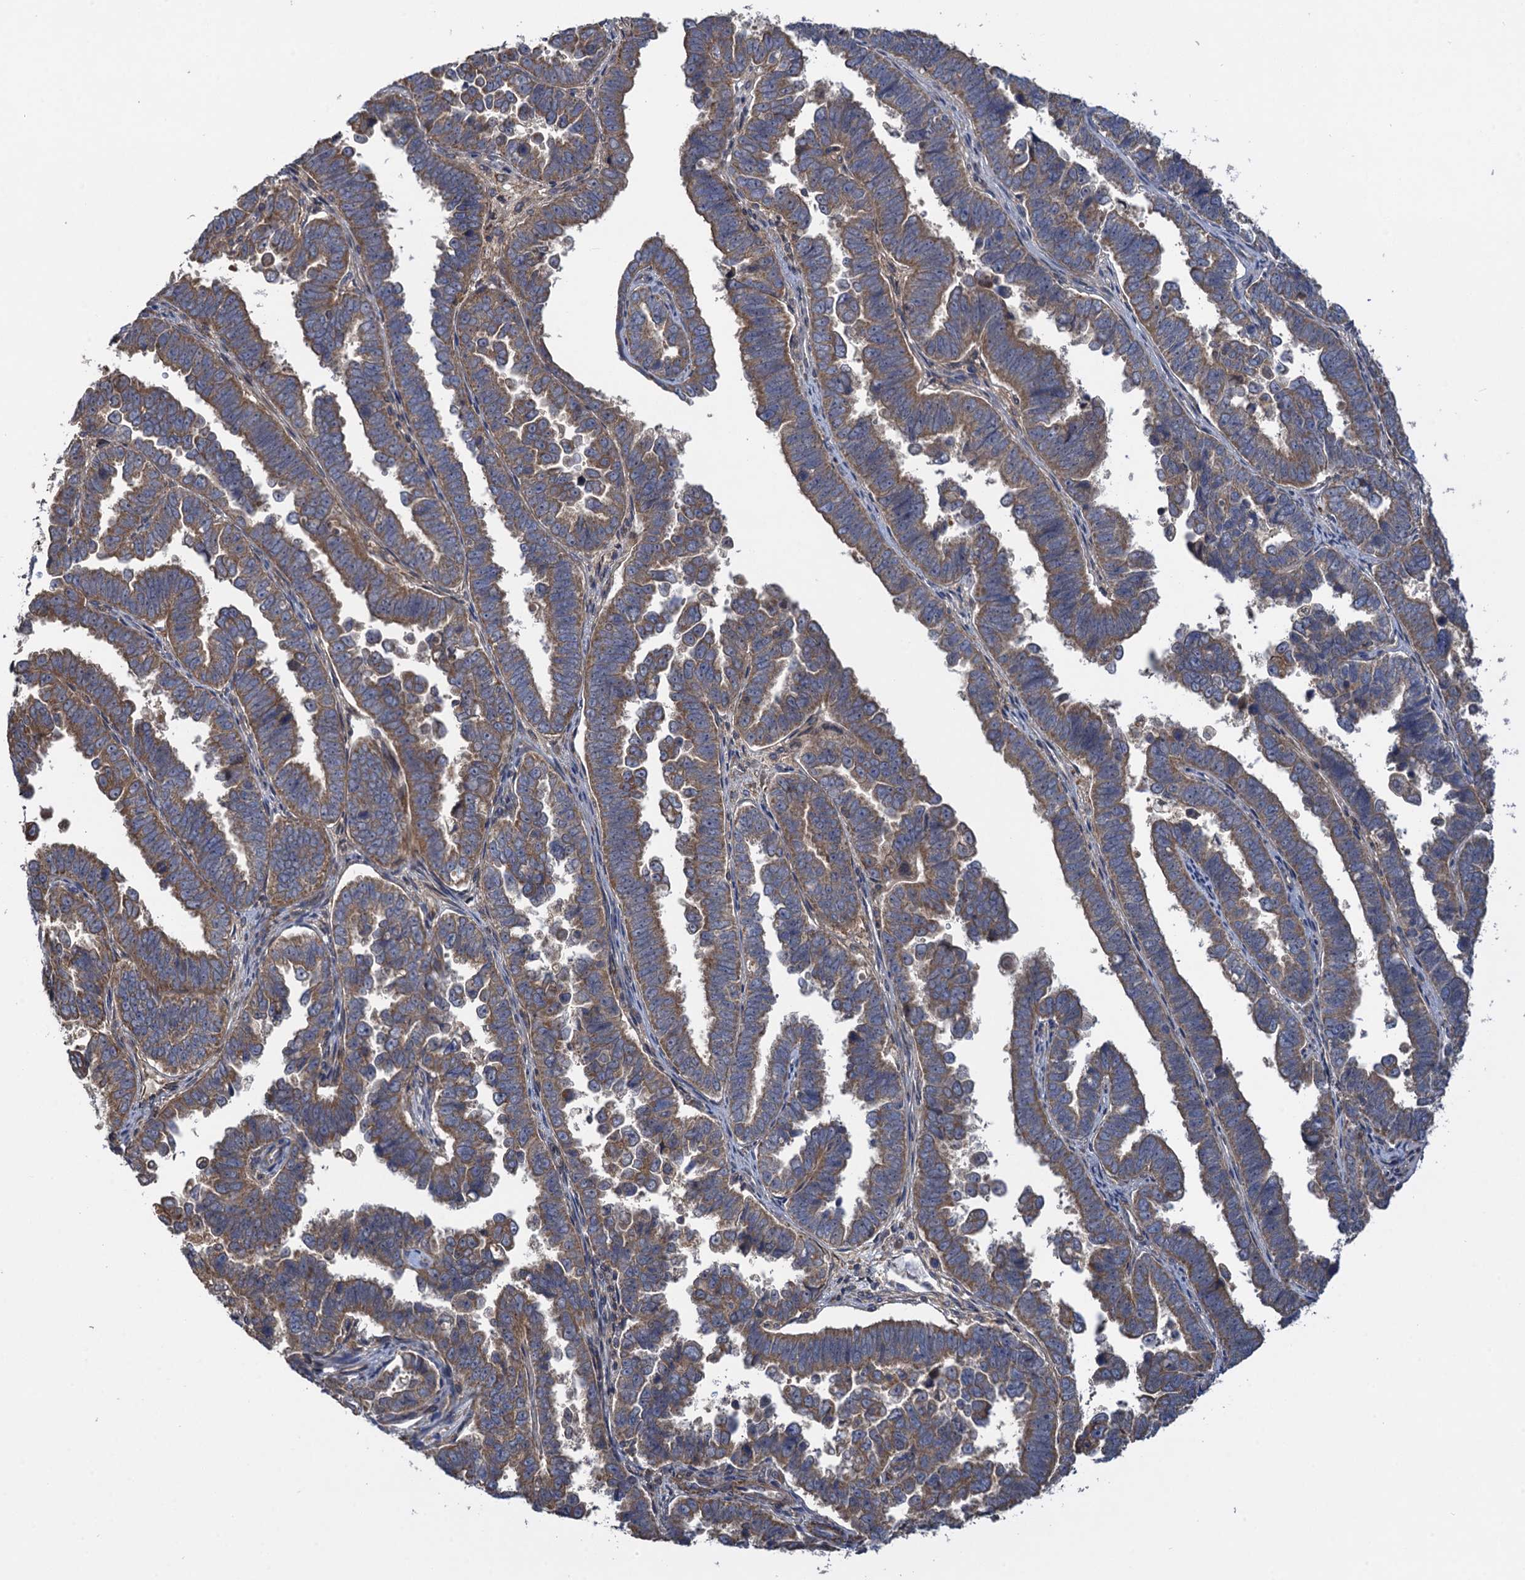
{"staining": {"intensity": "moderate", "quantity": ">75%", "location": "cytoplasmic/membranous"}, "tissue": "endometrial cancer", "cell_type": "Tumor cells", "image_type": "cancer", "snomed": [{"axis": "morphology", "description": "Adenocarcinoma, NOS"}, {"axis": "topography", "description": "Endometrium"}], "caption": "The micrograph demonstrates immunohistochemical staining of endometrial adenocarcinoma. There is moderate cytoplasmic/membranous staining is present in approximately >75% of tumor cells.", "gene": "WDR88", "patient": {"sex": "female", "age": 75}}